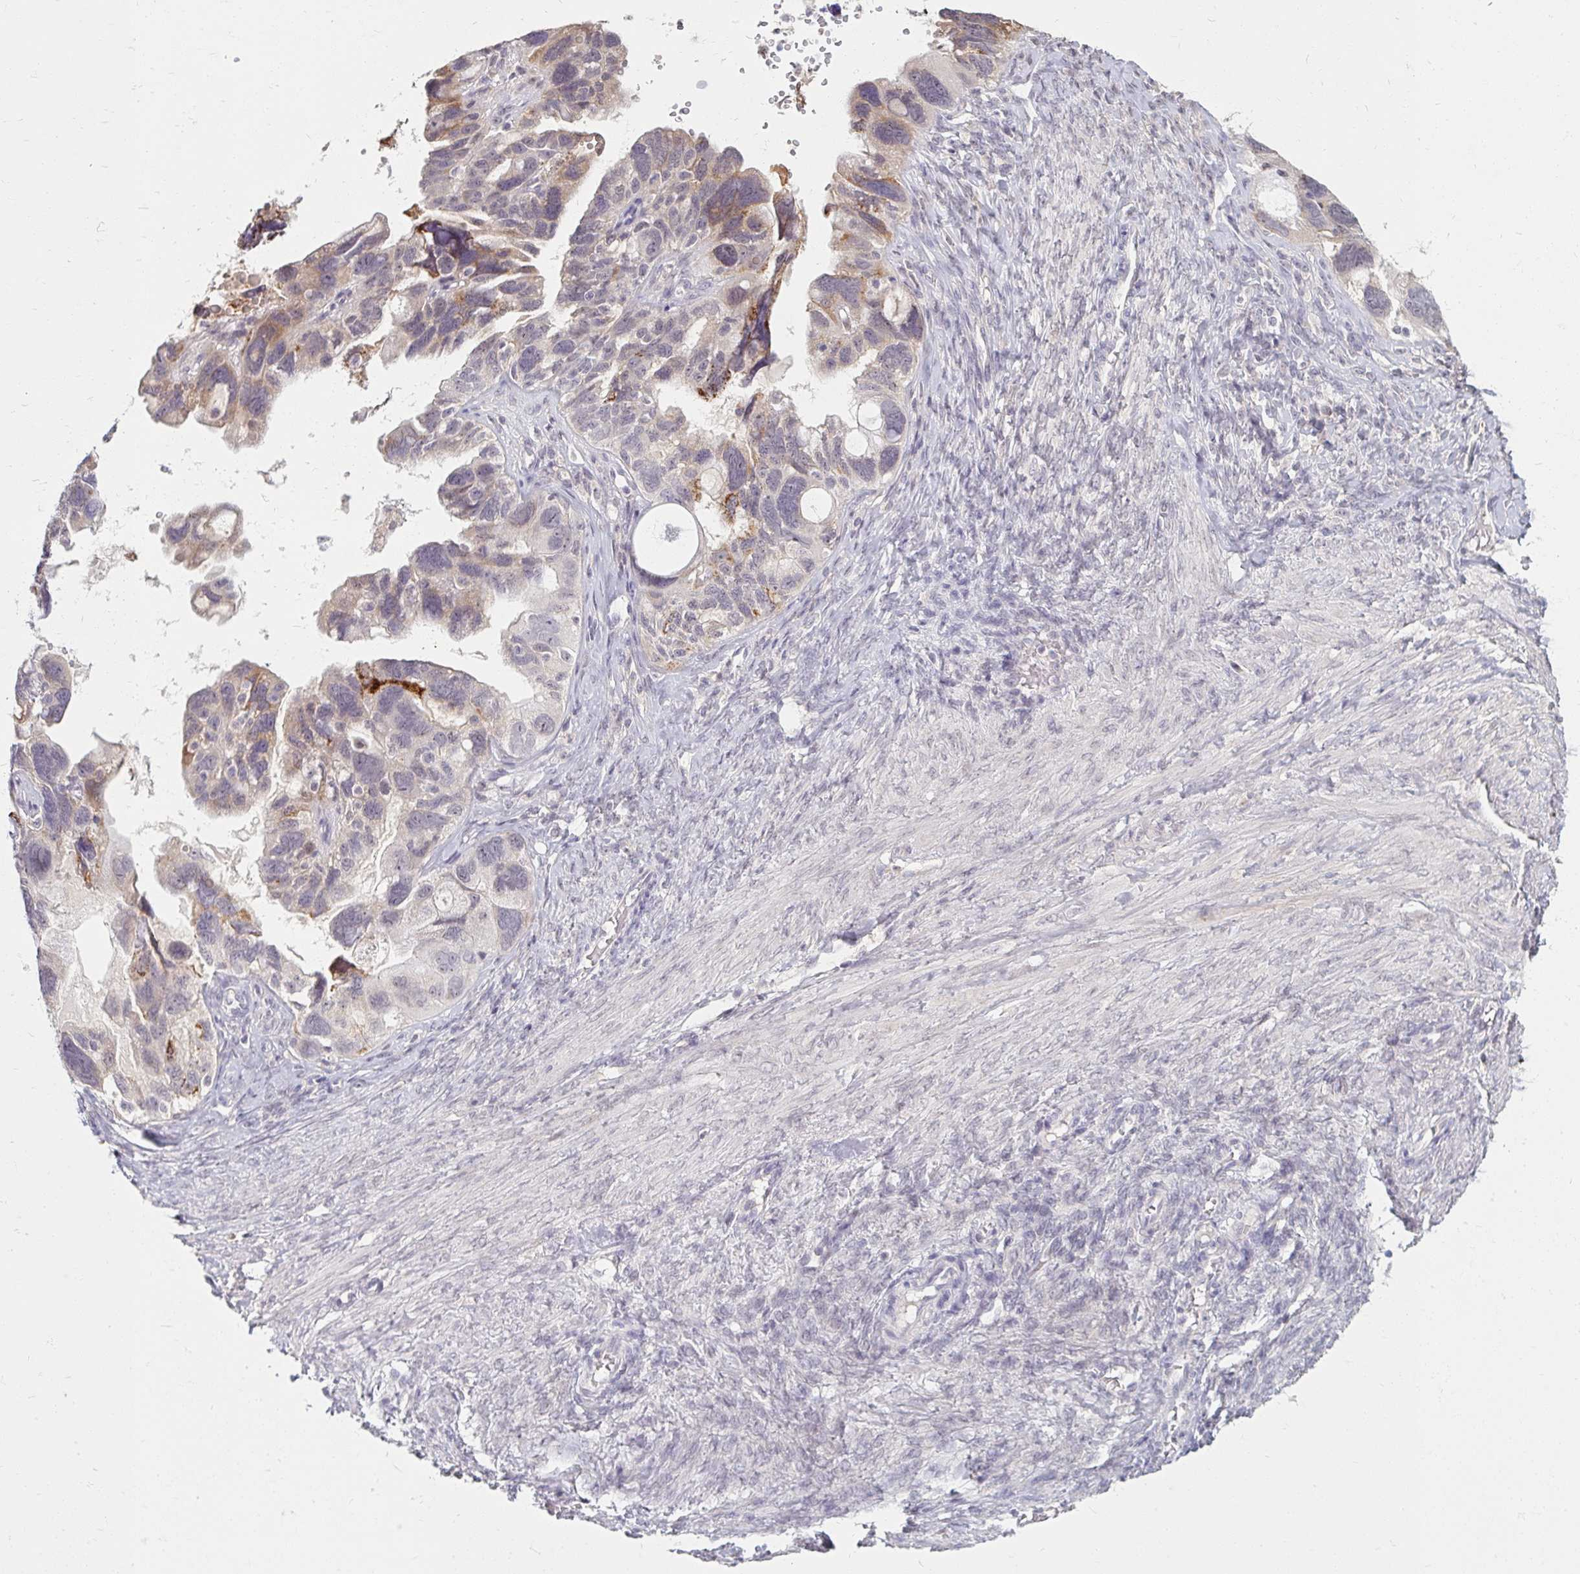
{"staining": {"intensity": "weak", "quantity": "25%-75%", "location": "cytoplasmic/membranous"}, "tissue": "ovarian cancer", "cell_type": "Tumor cells", "image_type": "cancer", "snomed": [{"axis": "morphology", "description": "Cystadenocarcinoma, serous, NOS"}, {"axis": "topography", "description": "Ovary"}], "caption": "An image of human ovarian cancer (serous cystadenocarcinoma) stained for a protein displays weak cytoplasmic/membranous brown staining in tumor cells.", "gene": "DDN", "patient": {"sex": "female", "age": 60}}